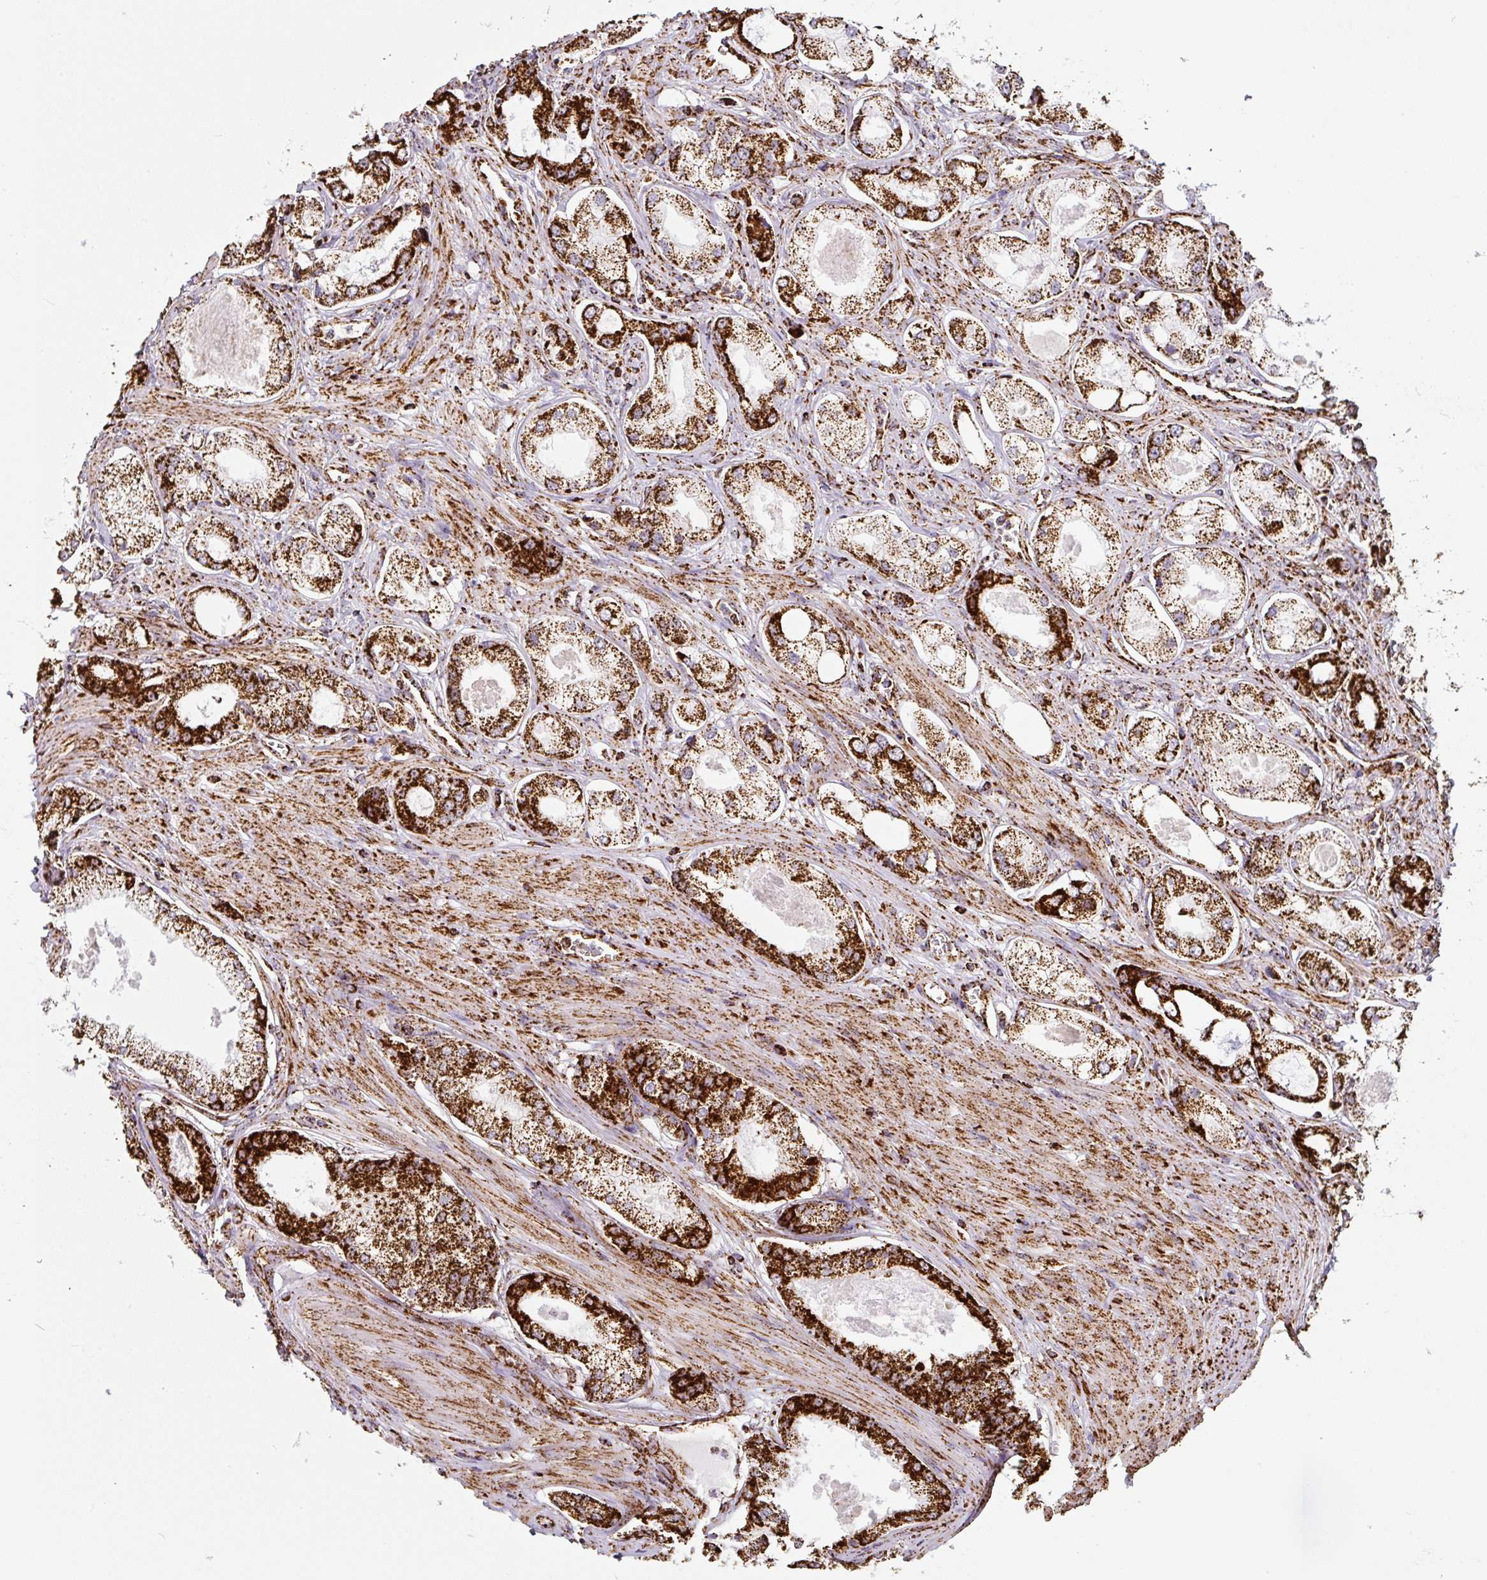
{"staining": {"intensity": "strong", "quantity": ">75%", "location": "cytoplasmic/membranous"}, "tissue": "prostate cancer", "cell_type": "Tumor cells", "image_type": "cancer", "snomed": [{"axis": "morphology", "description": "Adenocarcinoma, Low grade"}, {"axis": "topography", "description": "Prostate"}], "caption": "Human prostate adenocarcinoma (low-grade) stained with a brown dye shows strong cytoplasmic/membranous positive positivity in approximately >75% of tumor cells.", "gene": "ATP5F1A", "patient": {"sex": "male", "age": 68}}